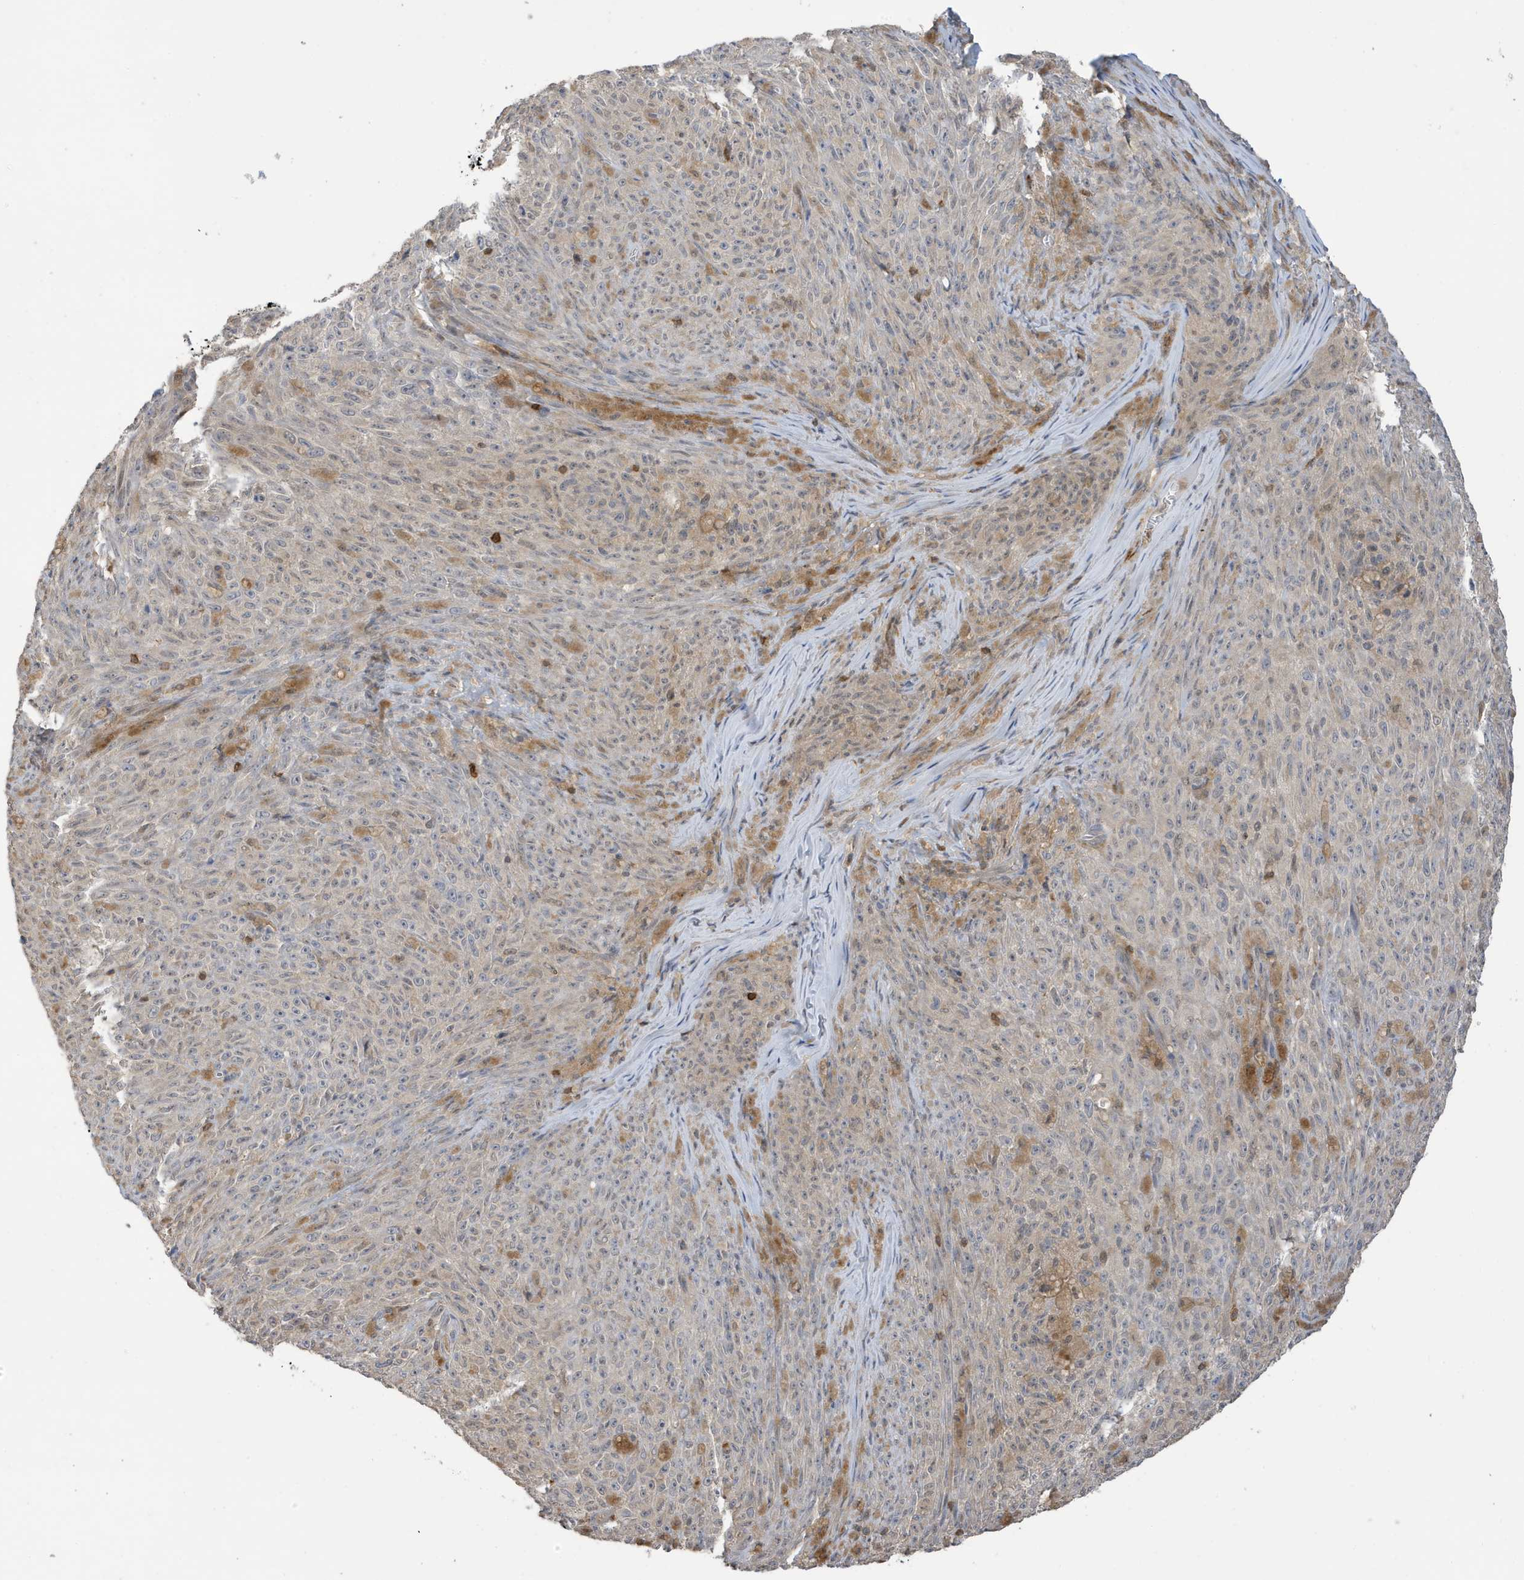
{"staining": {"intensity": "negative", "quantity": "none", "location": "none"}, "tissue": "melanoma", "cell_type": "Tumor cells", "image_type": "cancer", "snomed": [{"axis": "morphology", "description": "Malignant melanoma, NOS"}, {"axis": "topography", "description": "Skin"}], "caption": "DAB immunohistochemical staining of human melanoma demonstrates no significant expression in tumor cells.", "gene": "TAB3", "patient": {"sex": "female", "age": 82}}